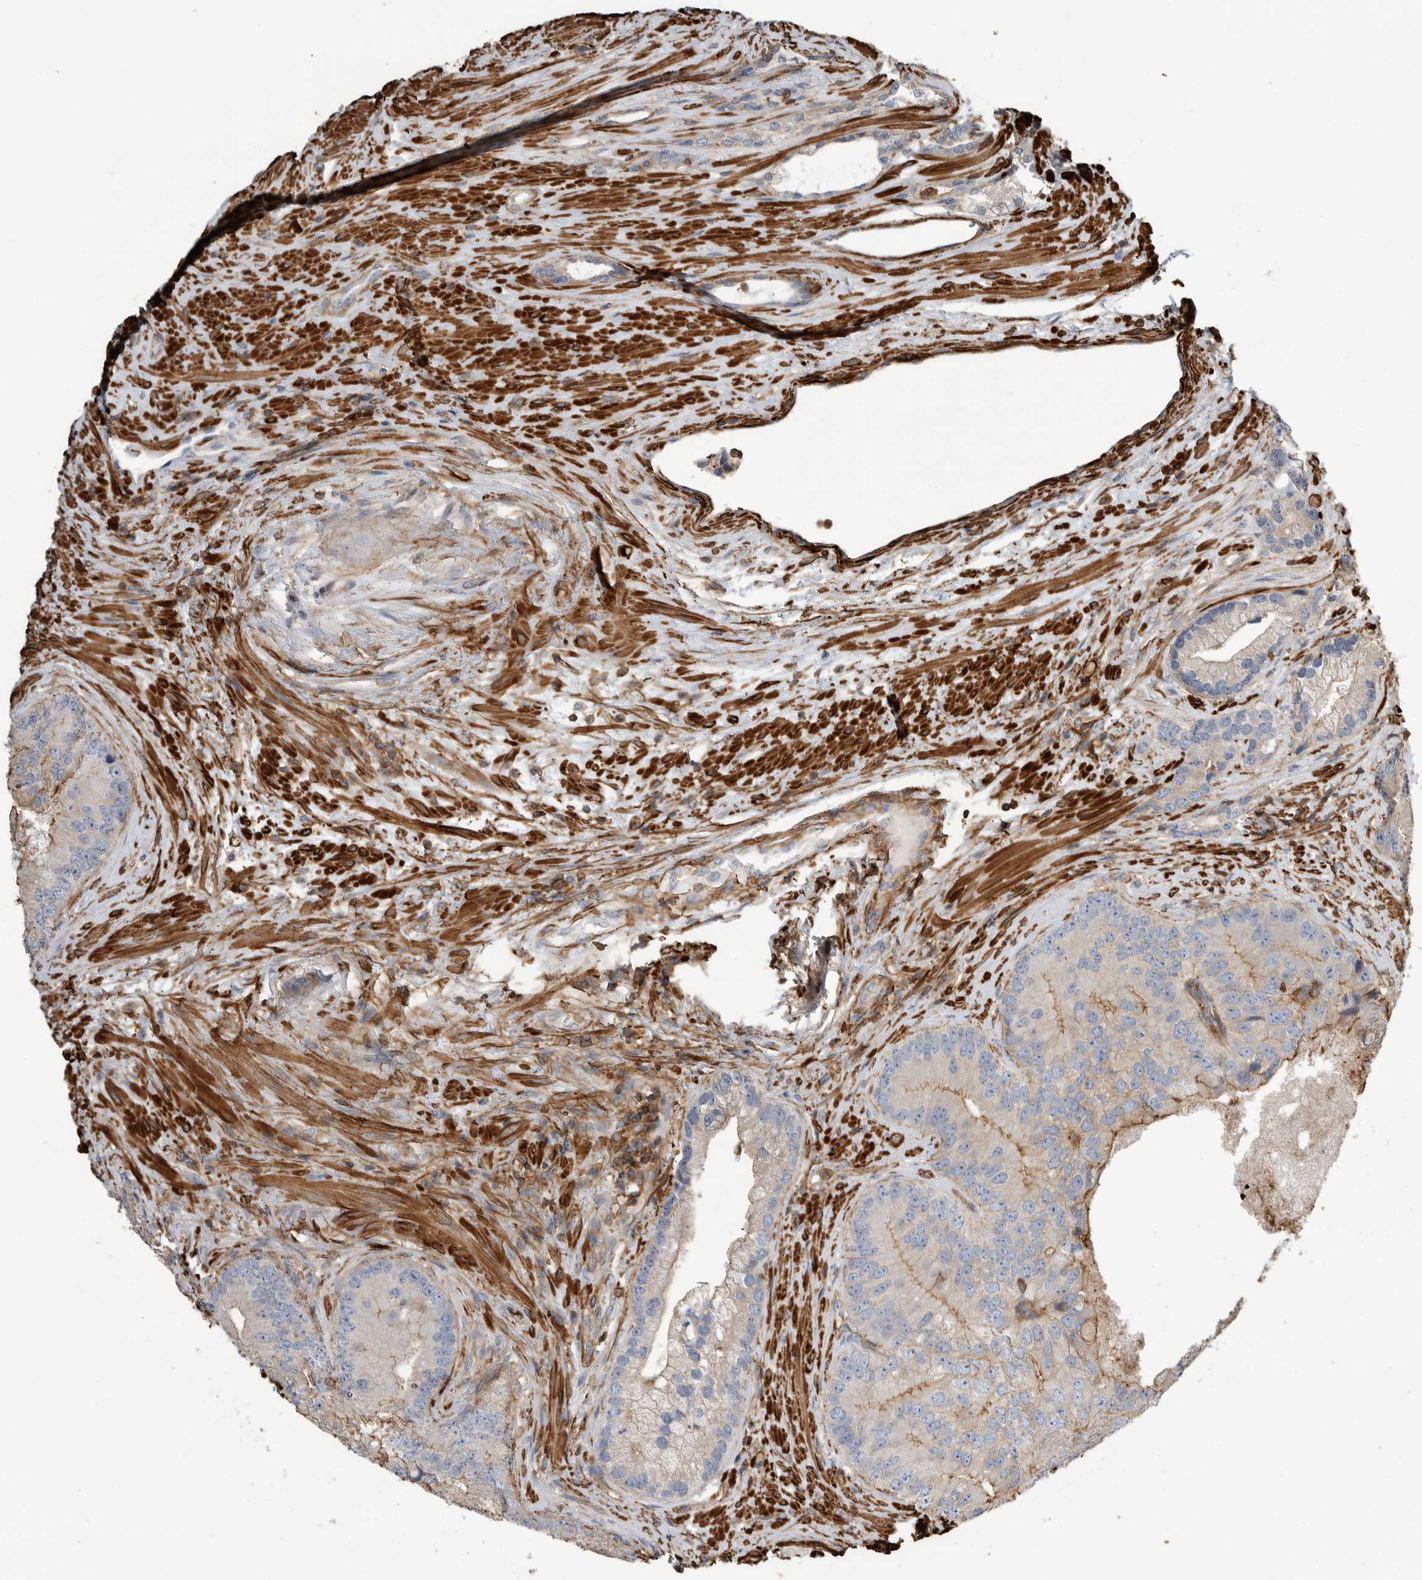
{"staining": {"intensity": "moderate", "quantity": "<25%", "location": "cytoplasmic/membranous"}, "tissue": "prostate cancer", "cell_type": "Tumor cells", "image_type": "cancer", "snomed": [{"axis": "morphology", "description": "Adenocarcinoma, High grade"}, {"axis": "topography", "description": "Prostate"}], "caption": "About <25% of tumor cells in human prostate high-grade adenocarcinoma show moderate cytoplasmic/membranous protein staining as visualized by brown immunohistochemical staining.", "gene": "GPER1", "patient": {"sex": "male", "age": 70}}